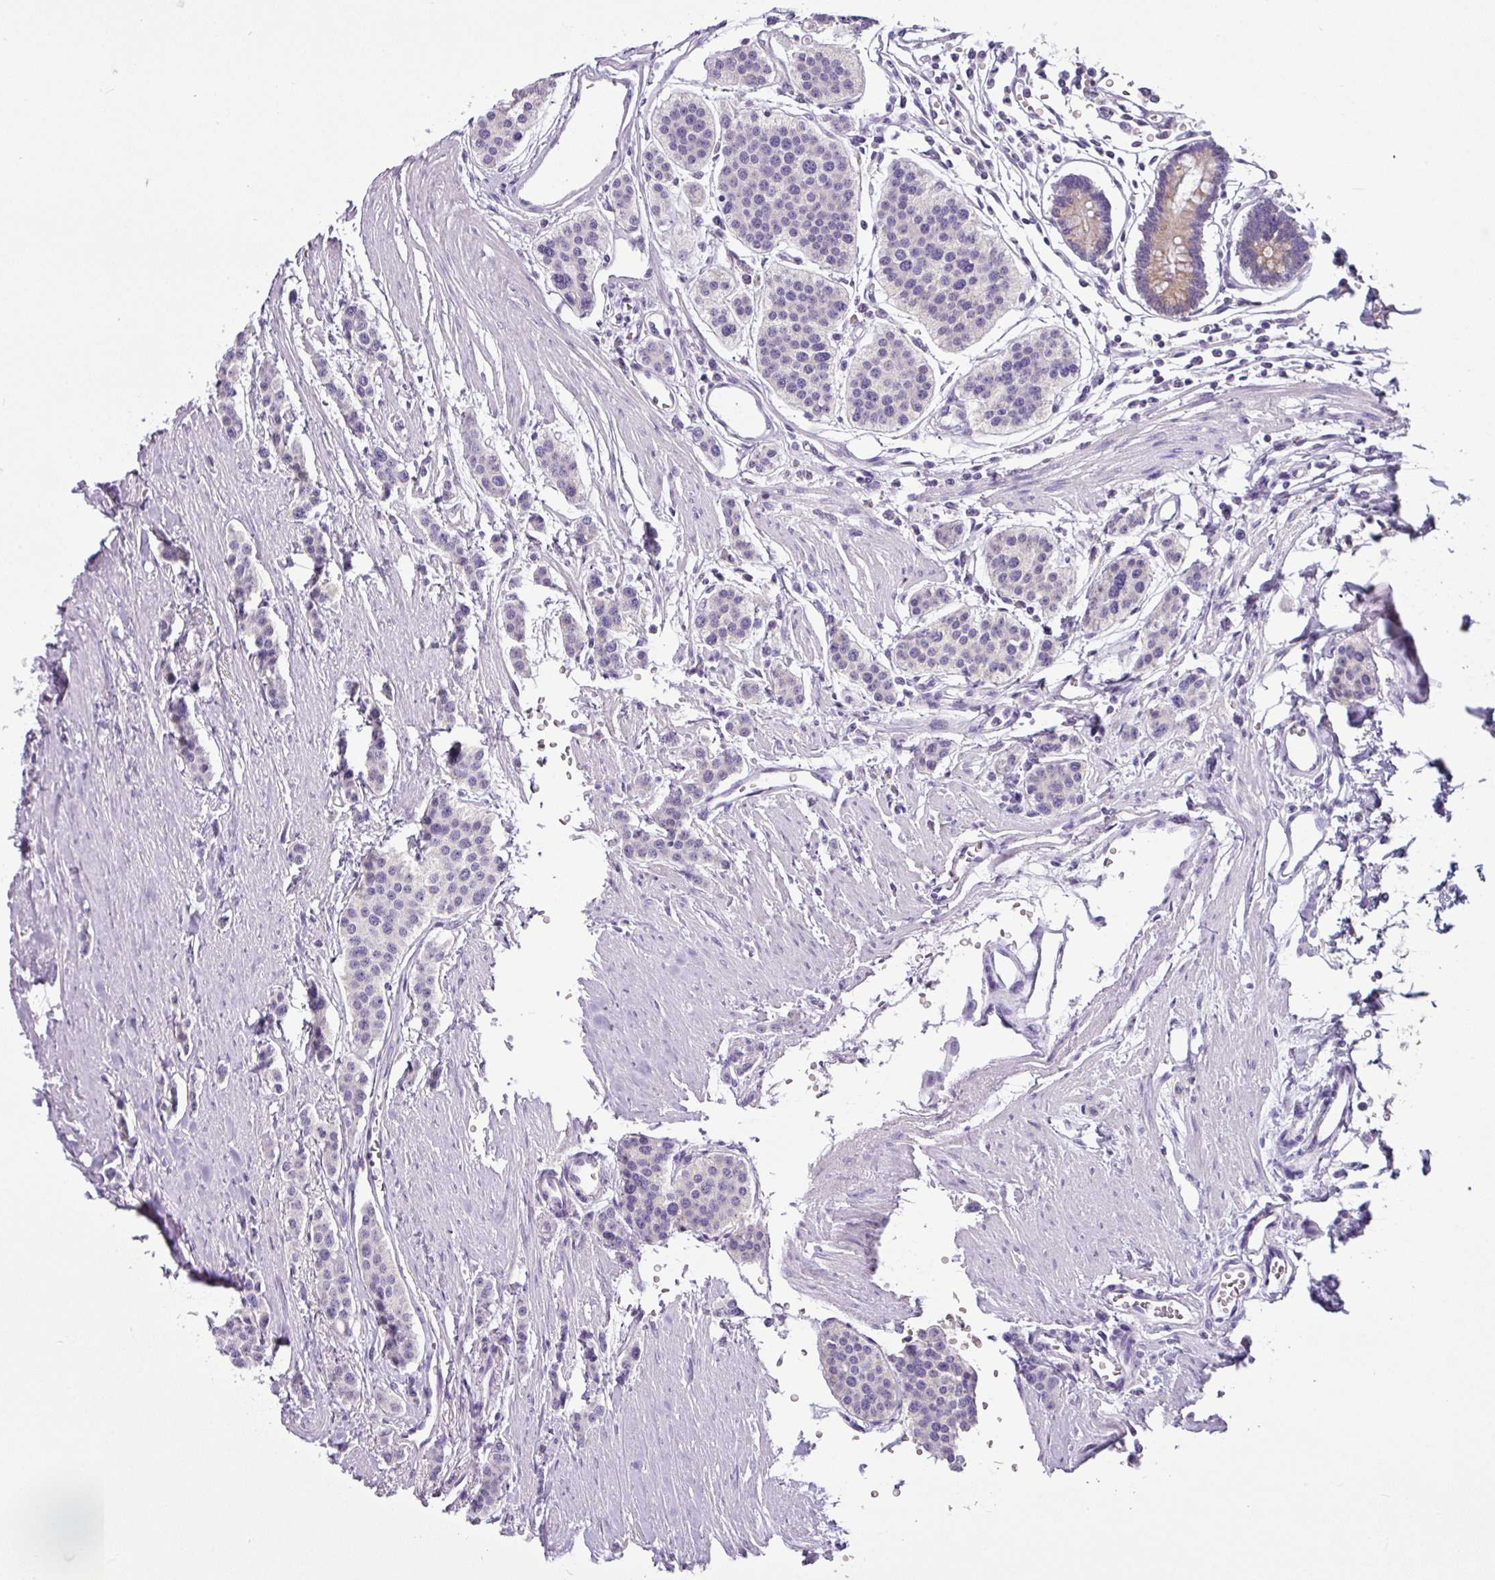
{"staining": {"intensity": "negative", "quantity": "none", "location": "none"}, "tissue": "carcinoid", "cell_type": "Tumor cells", "image_type": "cancer", "snomed": [{"axis": "morphology", "description": "Carcinoid, malignant, NOS"}, {"axis": "topography", "description": "Small intestine"}], "caption": "Tumor cells show no significant protein staining in malignant carcinoid.", "gene": "HMCN2", "patient": {"sex": "male", "age": 60}}